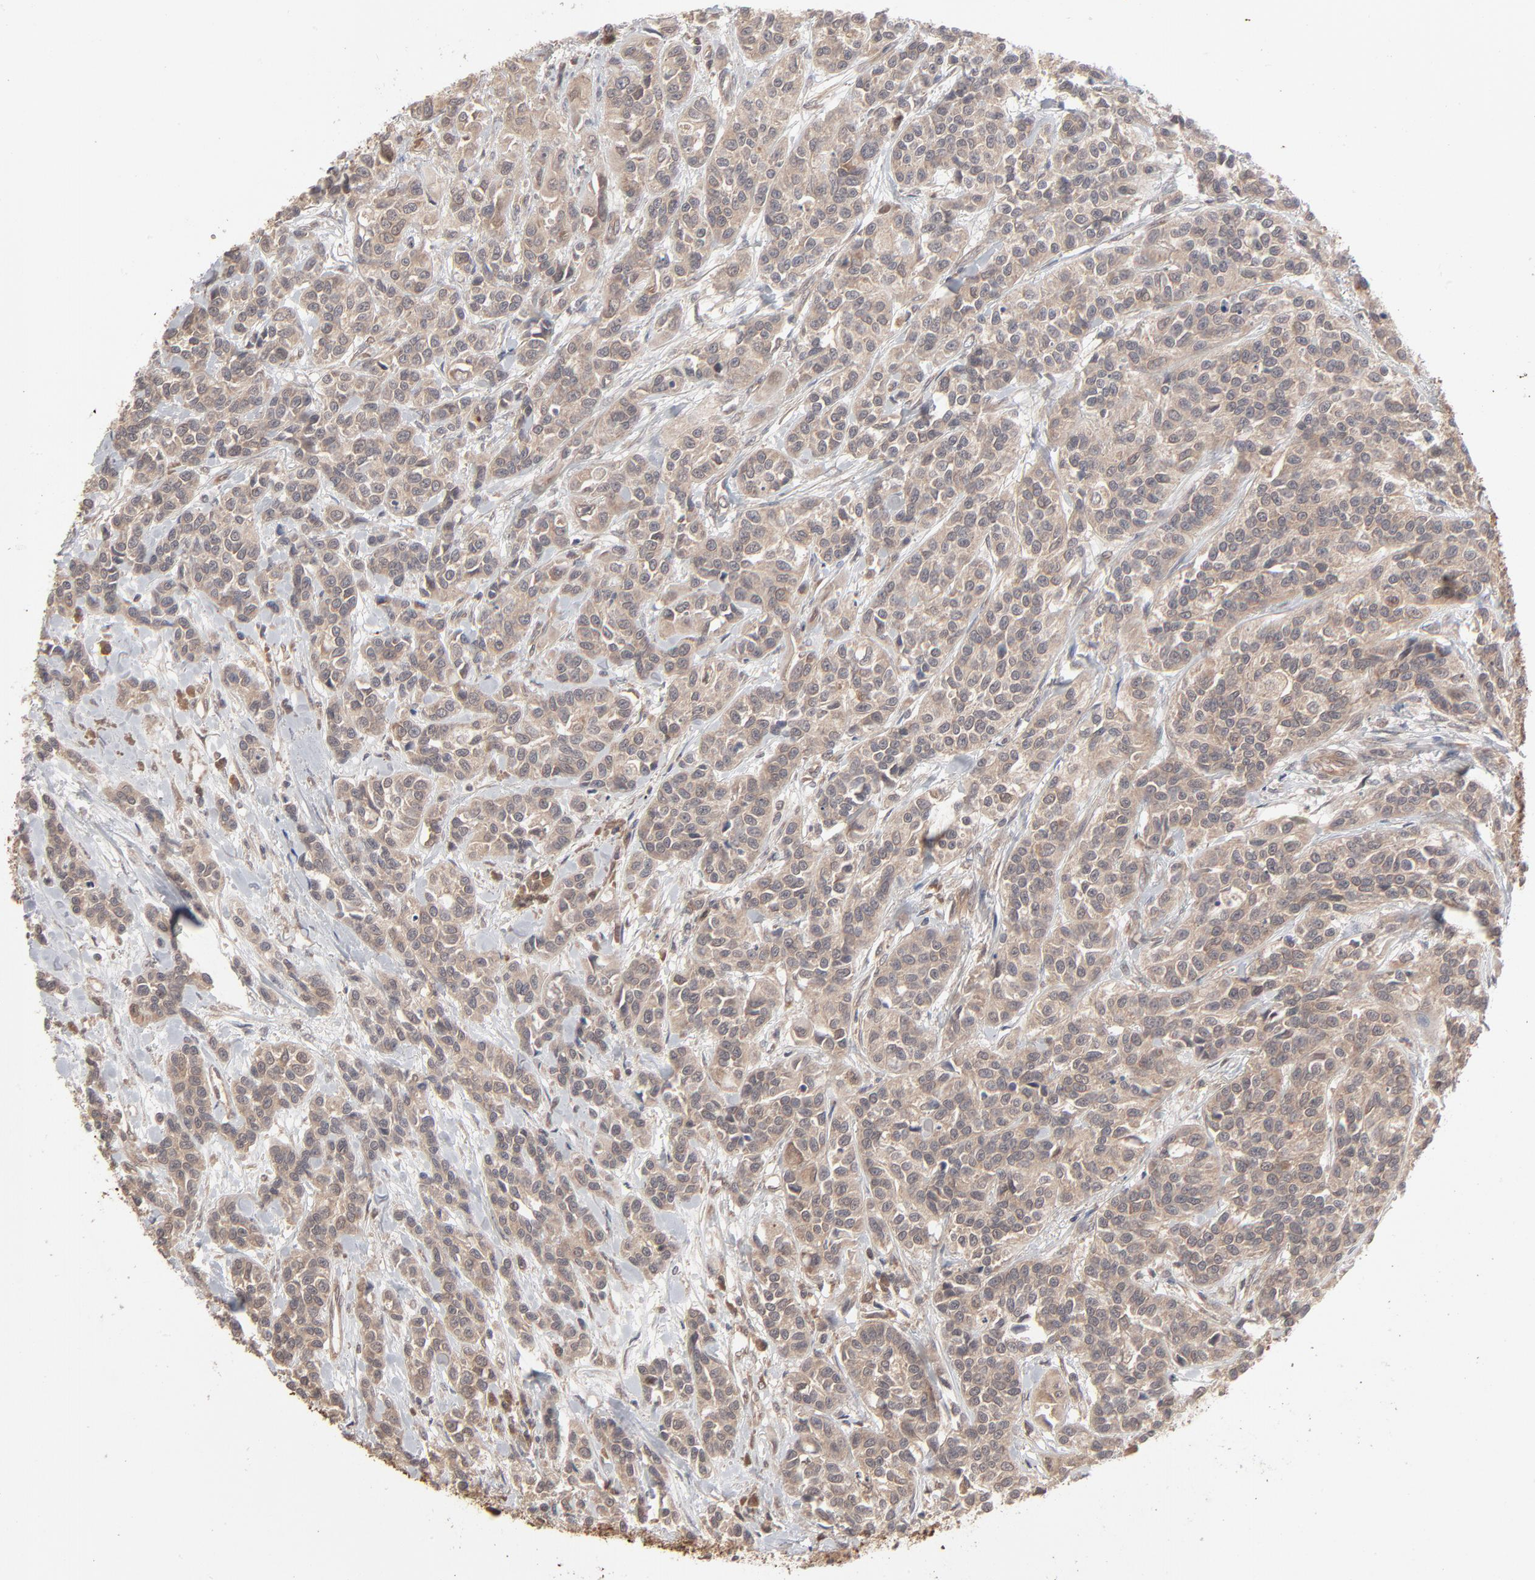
{"staining": {"intensity": "weak", "quantity": ">75%", "location": "cytoplasmic/membranous"}, "tissue": "urothelial cancer", "cell_type": "Tumor cells", "image_type": "cancer", "snomed": [{"axis": "morphology", "description": "Urothelial carcinoma, High grade"}, {"axis": "topography", "description": "Urinary bladder"}], "caption": "IHC image of urothelial carcinoma (high-grade) stained for a protein (brown), which reveals low levels of weak cytoplasmic/membranous positivity in about >75% of tumor cells.", "gene": "SCFD1", "patient": {"sex": "female", "age": 81}}